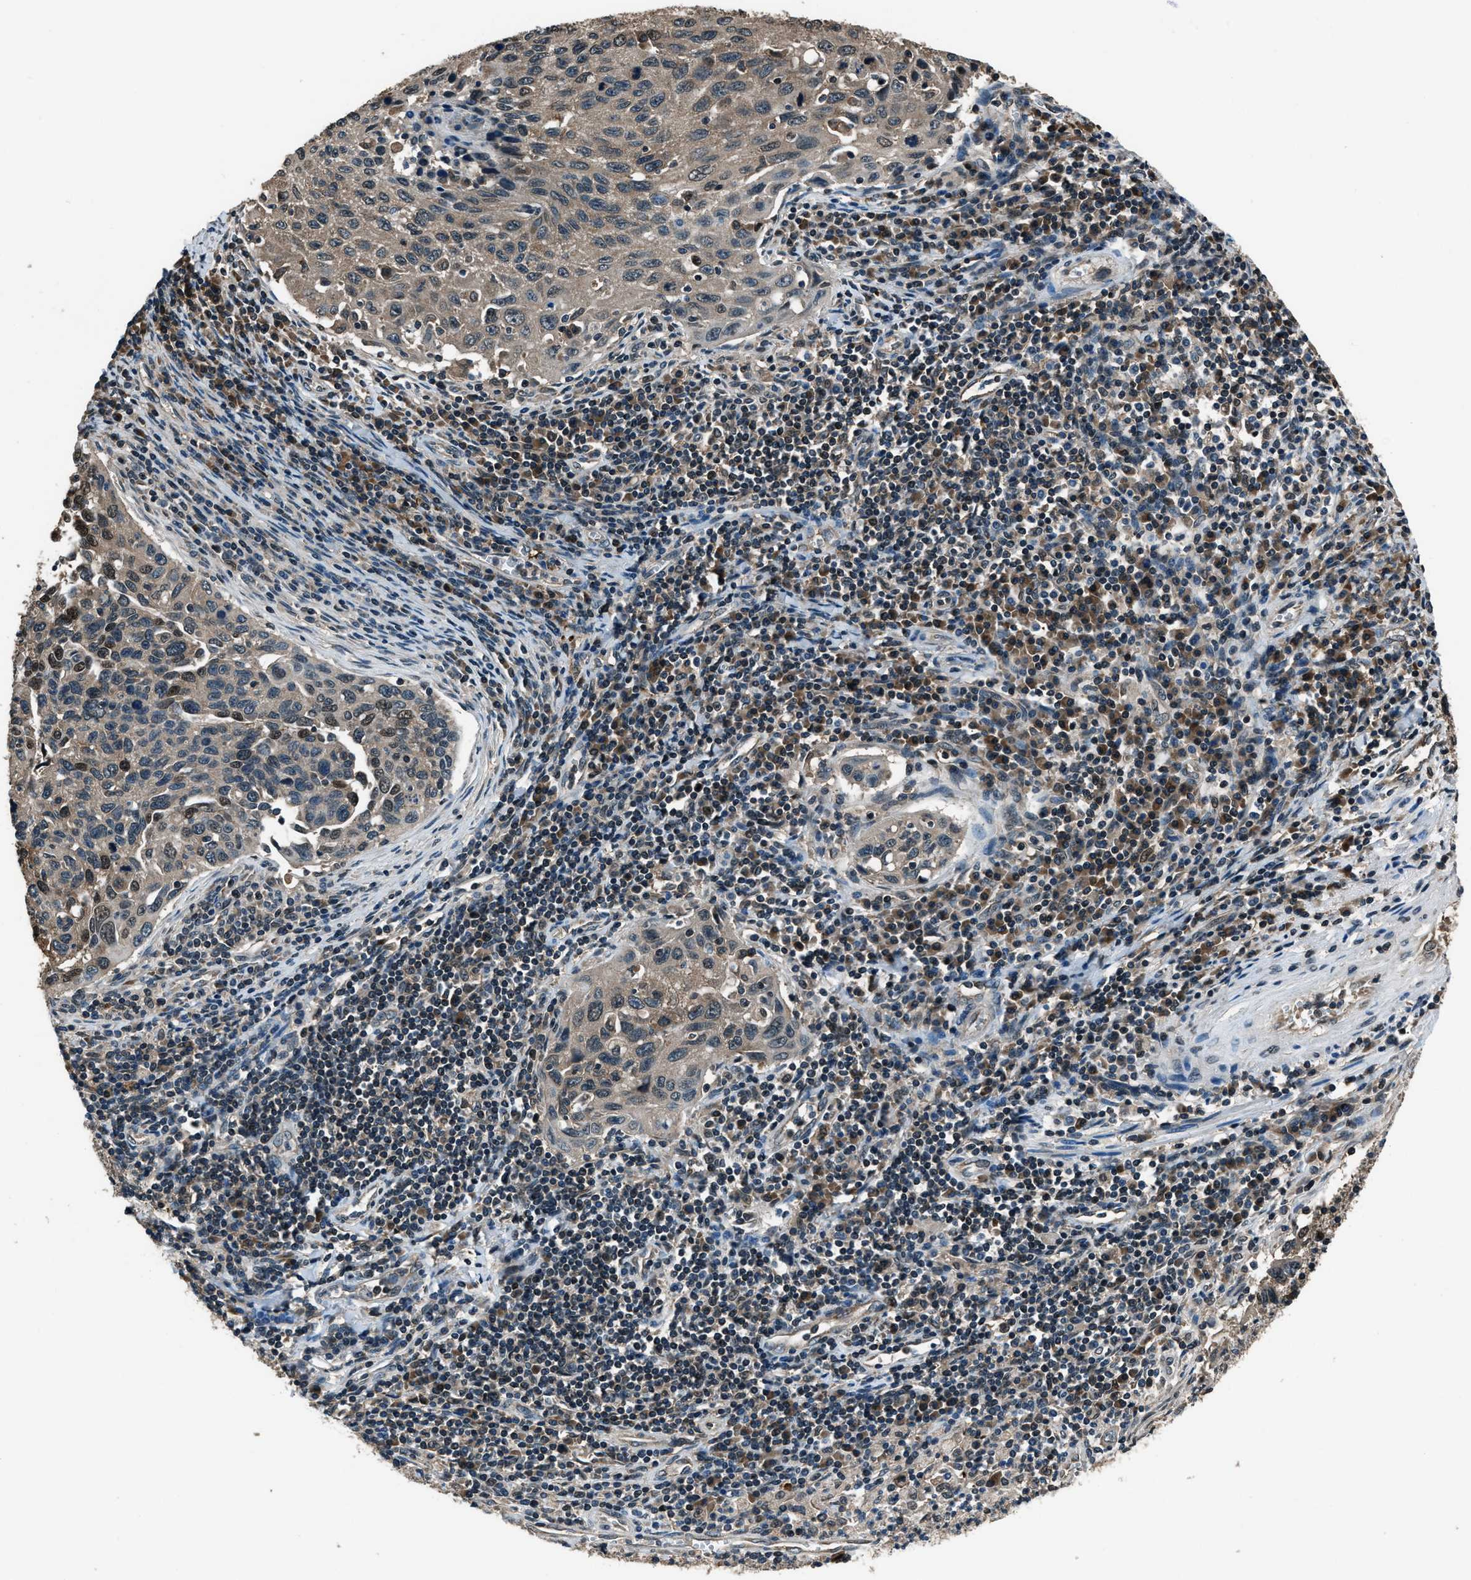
{"staining": {"intensity": "weak", "quantity": "25%-75%", "location": "cytoplasmic/membranous,nuclear"}, "tissue": "cervical cancer", "cell_type": "Tumor cells", "image_type": "cancer", "snomed": [{"axis": "morphology", "description": "Squamous cell carcinoma, NOS"}, {"axis": "topography", "description": "Cervix"}], "caption": "A brown stain highlights weak cytoplasmic/membranous and nuclear staining of a protein in human squamous cell carcinoma (cervical) tumor cells. The staining was performed using DAB (3,3'-diaminobenzidine), with brown indicating positive protein expression. Nuclei are stained blue with hematoxylin.", "gene": "TRIM4", "patient": {"sex": "female", "age": 53}}